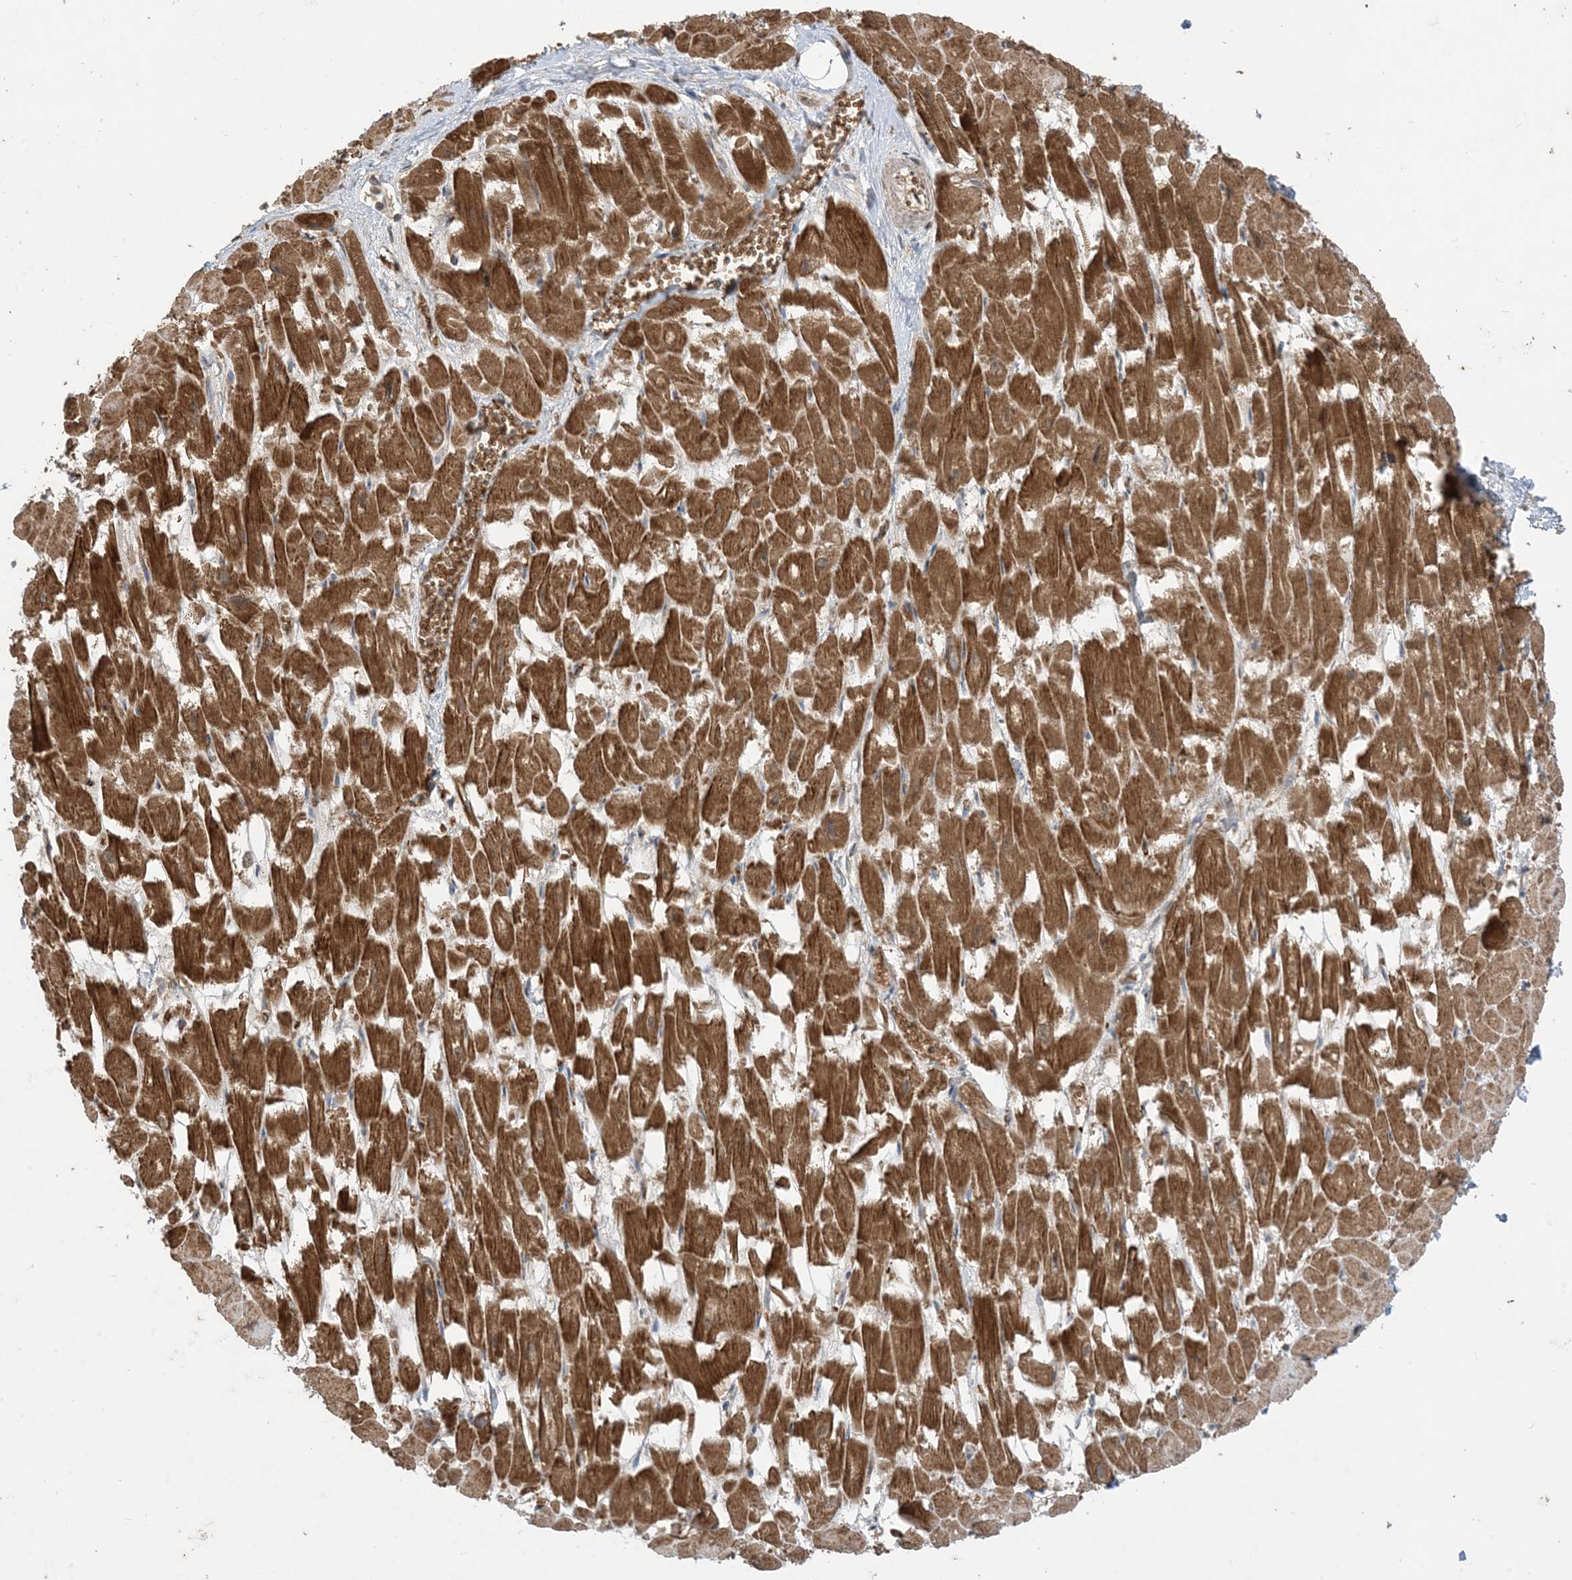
{"staining": {"intensity": "strong", "quantity": ">75%", "location": "cytoplasmic/membranous"}, "tissue": "heart muscle", "cell_type": "Cardiomyocytes", "image_type": "normal", "snomed": [{"axis": "morphology", "description": "Normal tissue, NOS"}, {"axis": "topography", "description": "Heart"}], "caption": "Protein expression analysis of benign human heart muscle reveals strong cytoplasmic/membranous staining in approximately >75% of cardiomyocytes. The staining was performed using DAB (3,3'-diaminobenzidine), with brown indicating positive protein expression. Nuclei are stained blue with hematoxylin.", "gene": "PUSL1", "patient": {"sex": "male", "age": 54}}